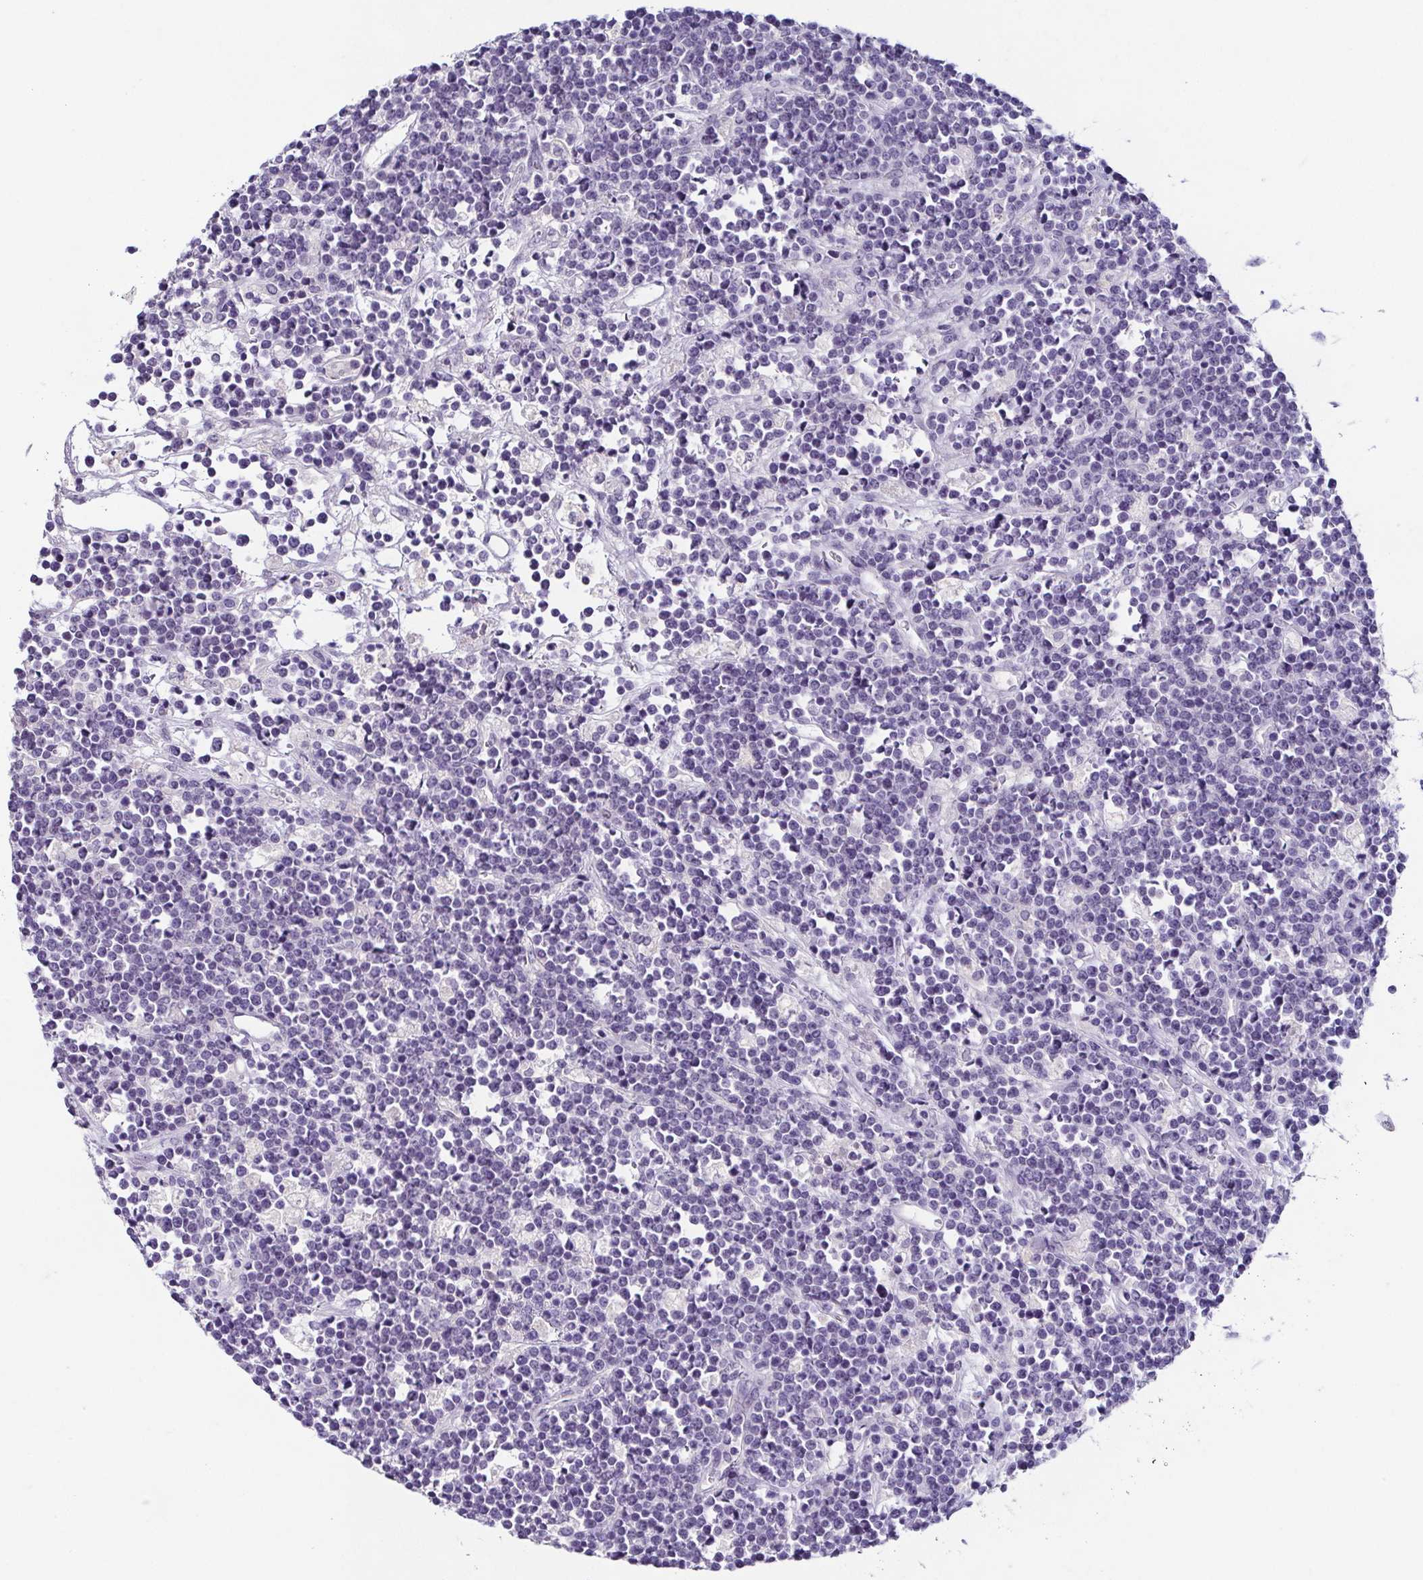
{"staining": {"intensity": "negative", "quantity": "none", "location": "none"}, "tissue": "lymphoma", "cell_type": "Tumor cells", "image_type": "cancer", "snomed": [{"axis": "morphology", "description": "Malignant lymphoma, non-Hodgkin's type, High grade"}, {"axis": "topography", "description": "Ovary"}], "caption": "This is an IHC photomicrograph of lymphoma. There is no positivity in tumor cells.", "gene": "TP73", "patient": {"sex": "female", "age": 56}}